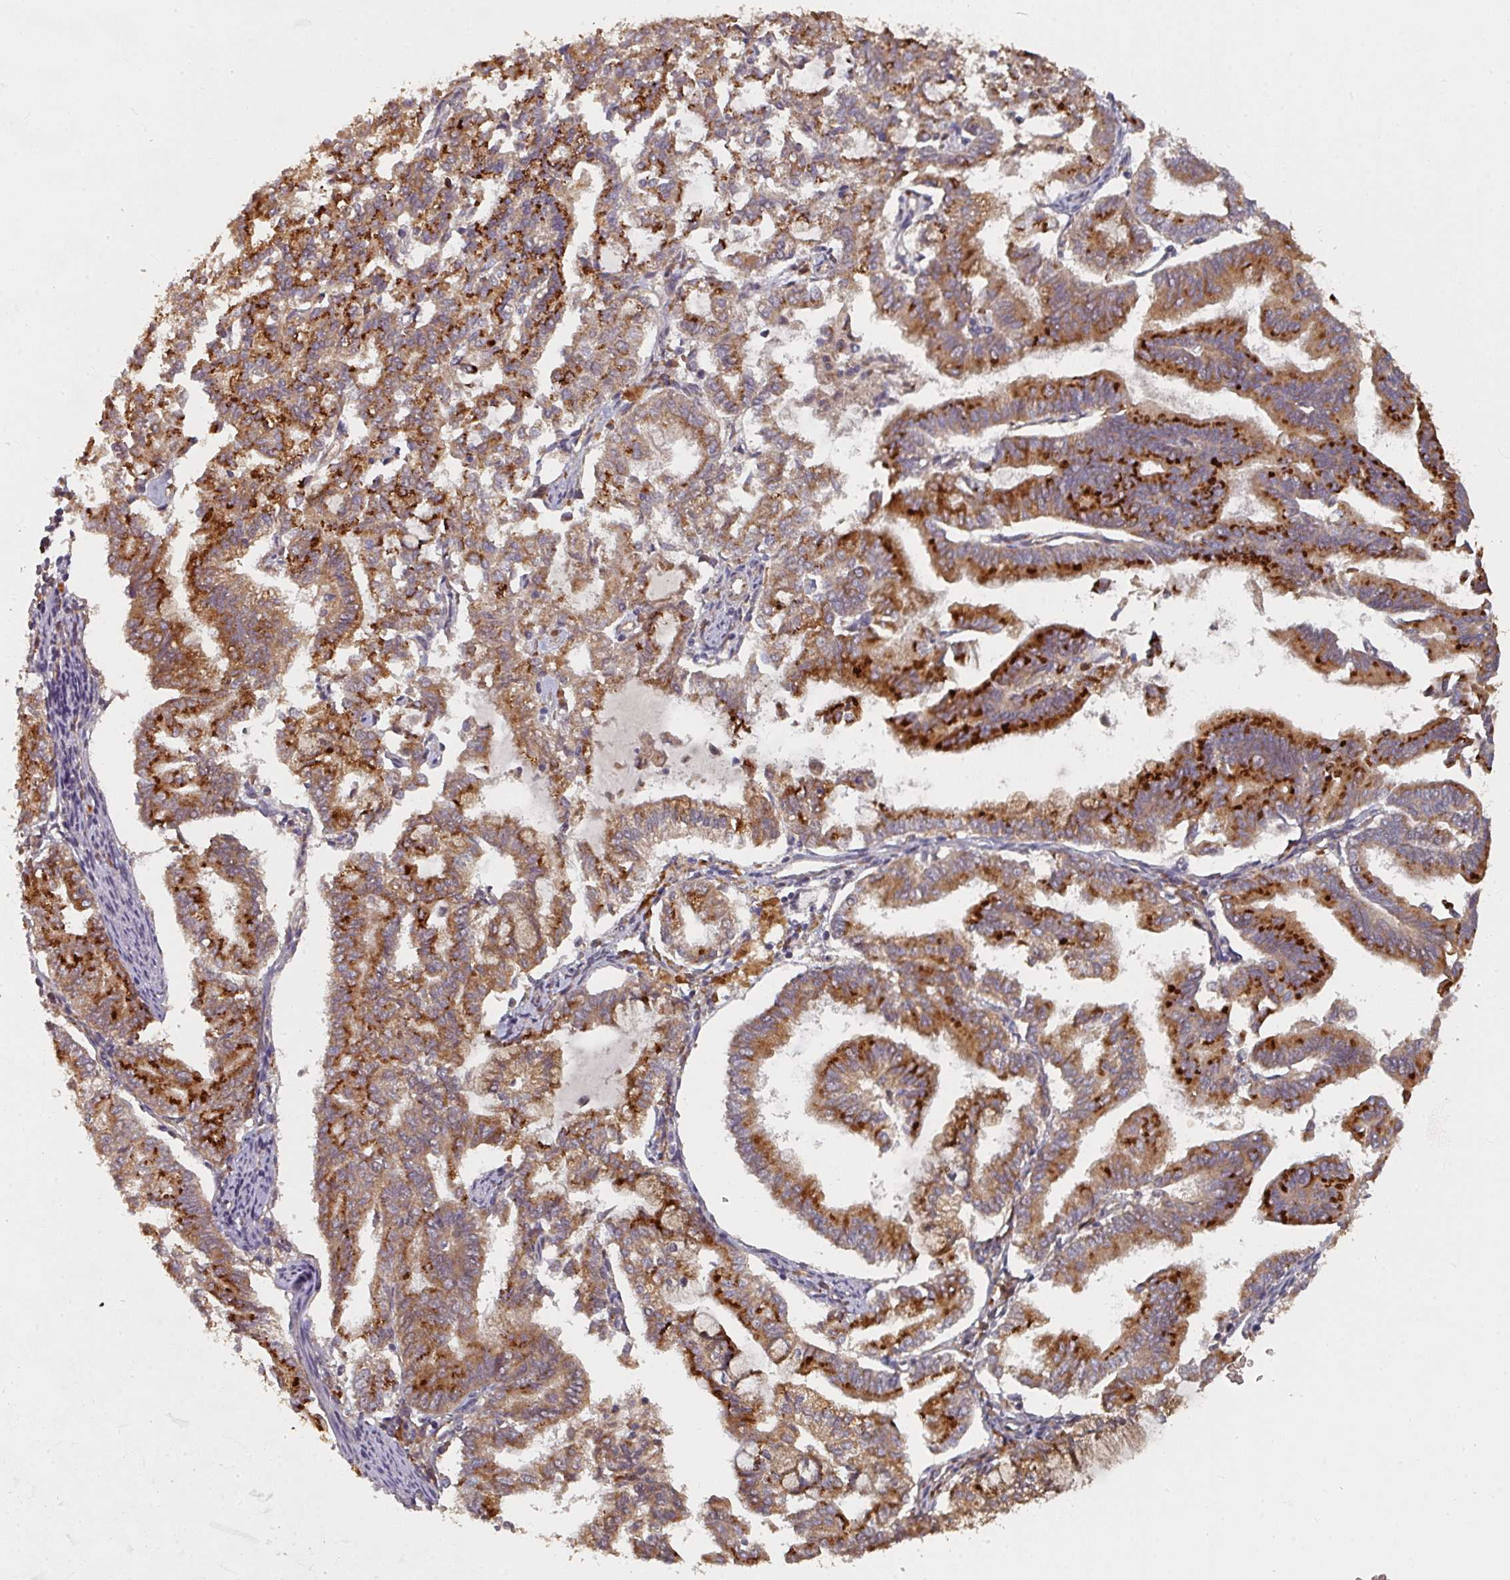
{"staining": {"intensity": "strong", "quantity": ">75%", "location": "cytoplasmic/membranous"}, "tissue": "endometrial cancer", "cell_type": "Tumor cells", "image_type": "cancer", "snomed": [{"axis": "morphology", "description": "Adenocarcinoma, NOS"}, {"axis": "topography", "description": "Endometrium"}], "caption": "Immunohistochemical staining of endometrial cancer (adenocarcinoma) demonstrates high levels of strong cytoplasmic/membranous expression in approximately >75% of tumor cells.", "gene": "EDEM2", "patient": {"sex": "female", "age": 79}}